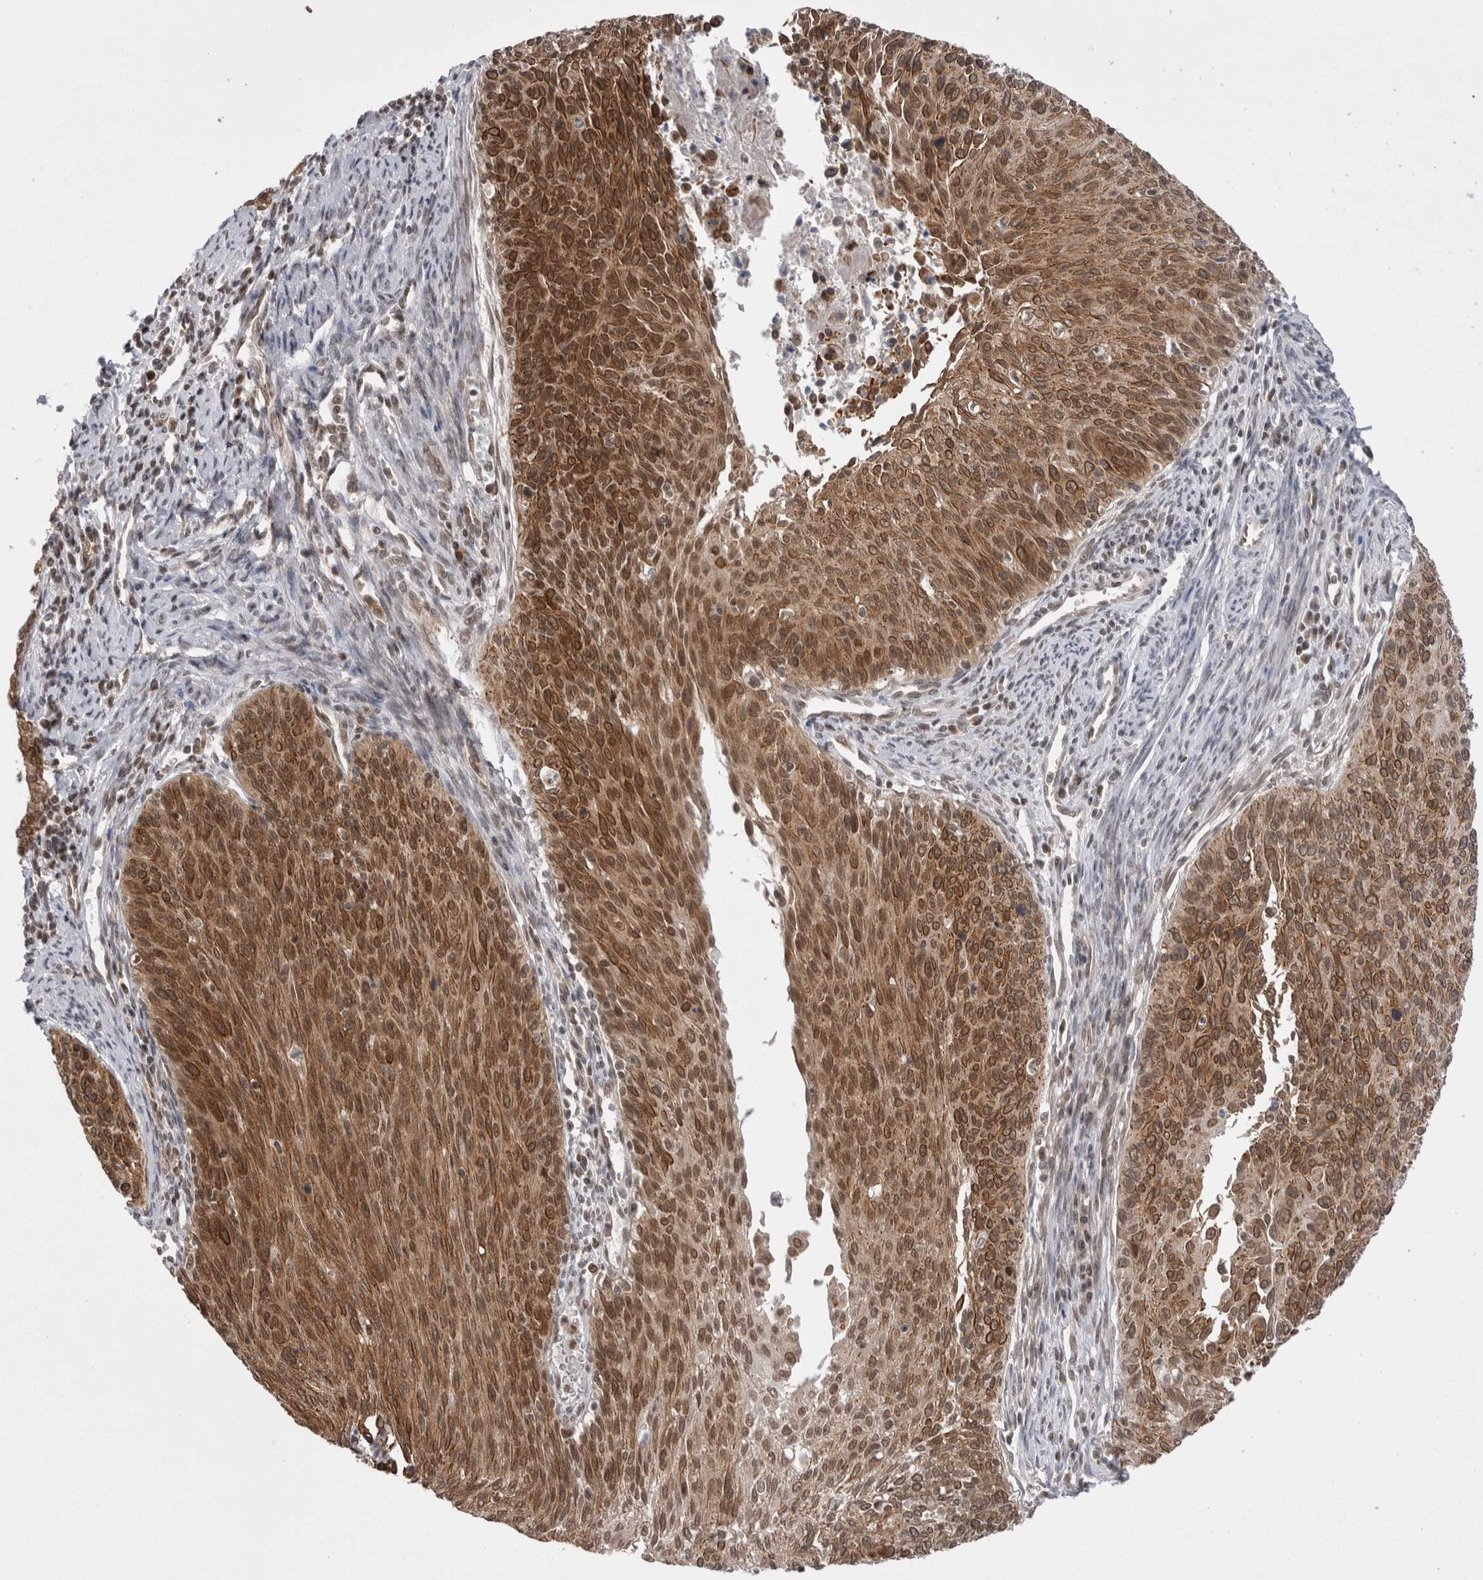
{"staining": {"intensity": "strong", "quantity": ">75%", "location": "cytoplasmic/membranous,nuclear"}, "tissue": "cervical cancer", "cell_type": "Tumor cells", "image_type": "cancer", "snomed": [{"axis": "morphology", "description": "Squamous cell carcinoma, NOS"}, {"axis": "topography", "description": "Cervix"}], "caption": "Immunohistochemical staining of human cervical cancer (squamous cell carcinoma) shows strong cytoplasmic/membranous and nuclear protein staining in about >75% of tumor cells.", "gene": "ZNF341", "patient": {"sex": "female", "age": 55}}